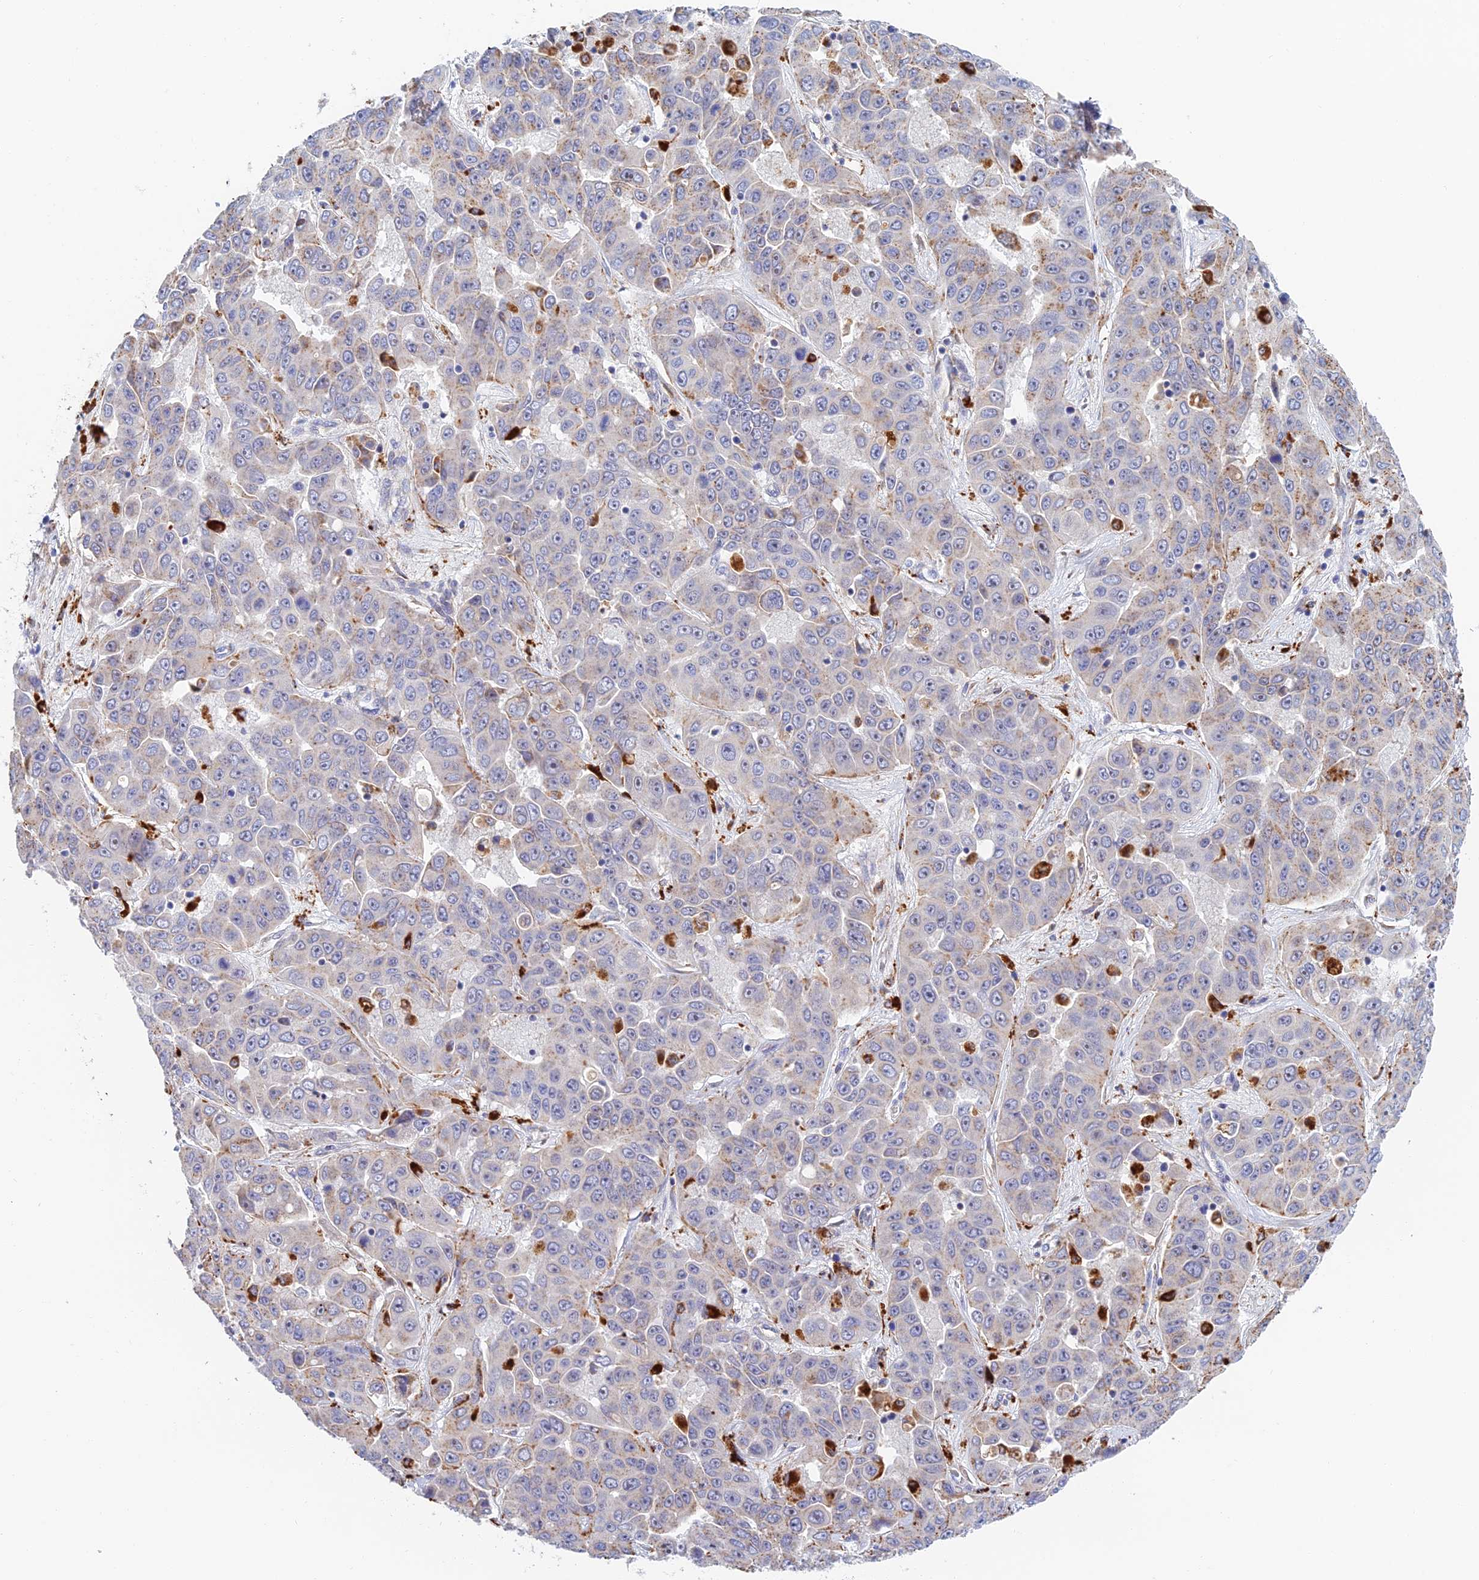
{"staining": {"intensity": "weak", "quantity": "<25%", "location": "cytoplasmic/membranous"}, "tissue": "liver cancer", "cell_type": "Tumor cells", "image_type": "cancer", "snomed": [{"axis": "morphology", "description": "Cholangiocarcinoma"}, {"axis": "topography", "description": "Liver"}], "caption": "High magnification brightfield microscopy of liver cancer stained with DAB (3,3'-diaminobenzidine) (brown) and counterstained with hematoxylin (blue): tumor cells show no significant staining.", "gene": "RPGRIP1L", "patient": {"sex": "female", "age": 52}}